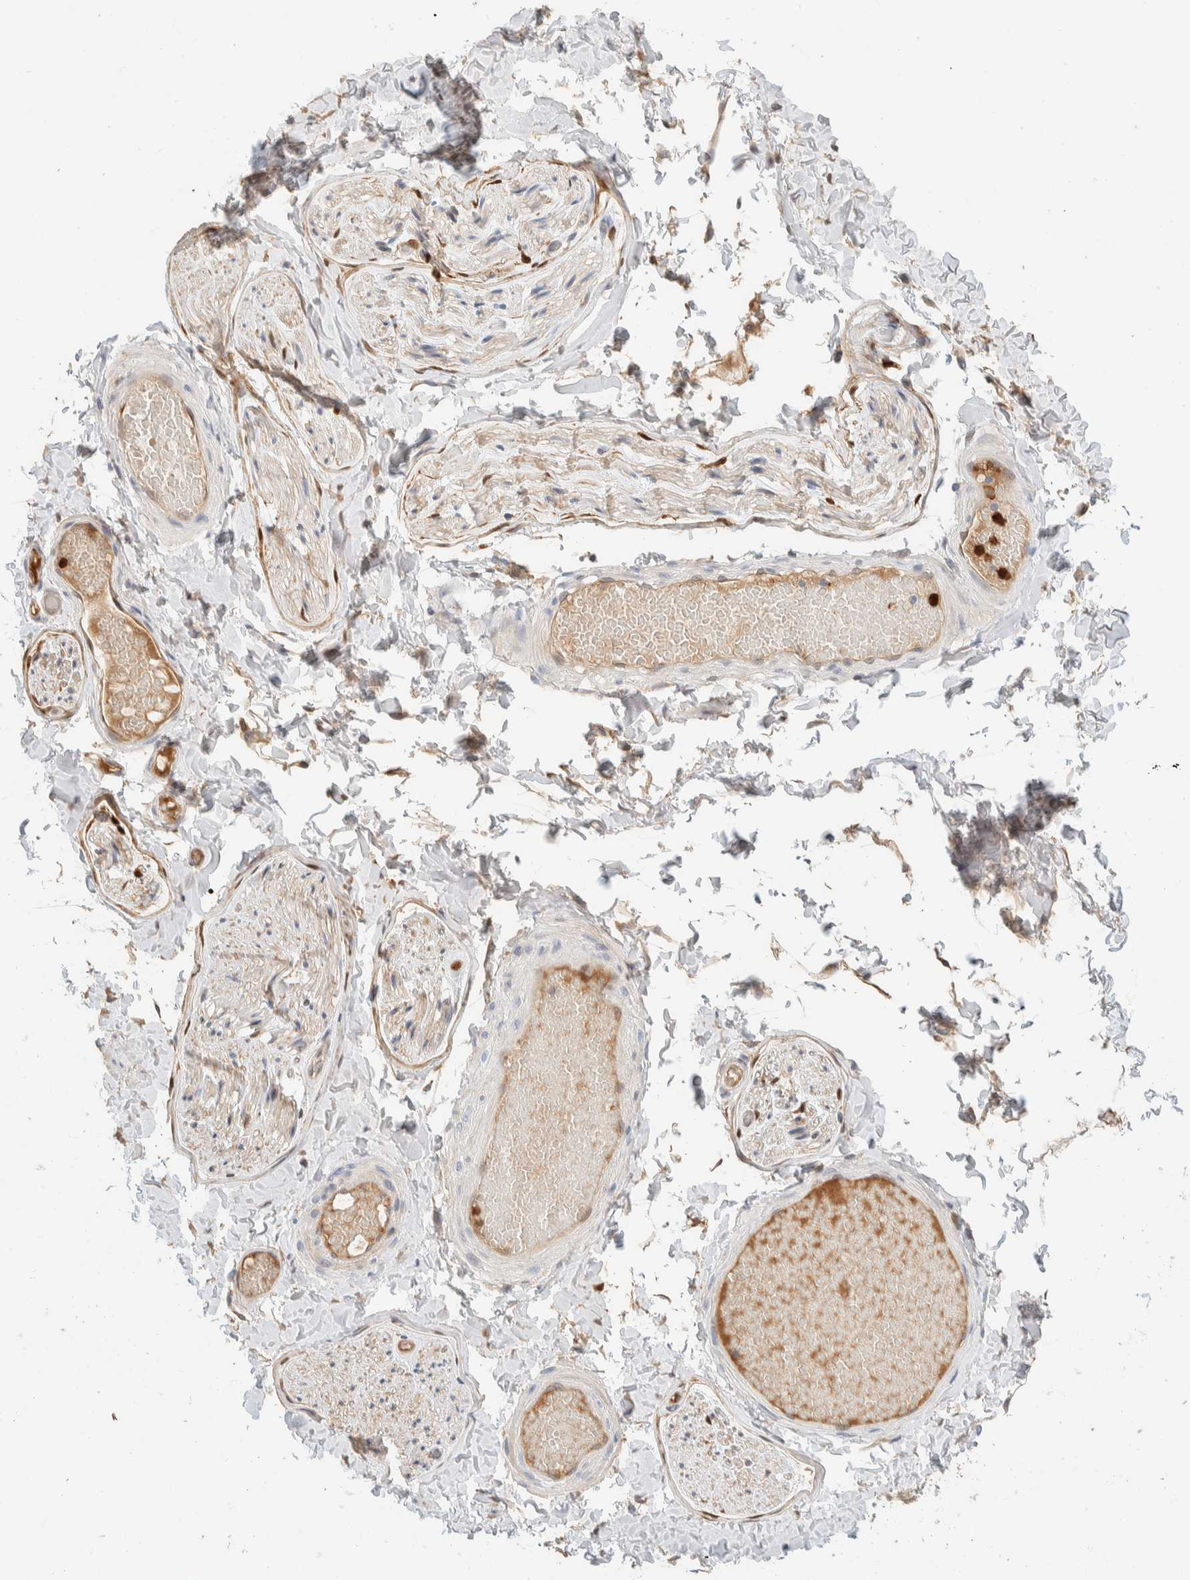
{"staining": {"intensity": "negative", "quantity": "none", "location": "none"}, "tissue": "adipose tissue", "cell_type": "Adipocytes", "image_type": "normal", "snomed": [{"axis": "morphology", "description": "Normal tissue, NOS"}, {"axis": "topography", "description": "Adipose tissue"}, {"axis": "topography", "description": "Vascular tissue"}, {"axis": "topography", "description": "Peripheral nerve tissue"}], "caption": "Immunohistochemical staining of benign adipose tissue displays no significant expression in adipocytes. (Immunohistochemistry, brightfield microscopy, high magnification).", "gene": "SETD4", "patient": {"sex": "male", "age": 25}}